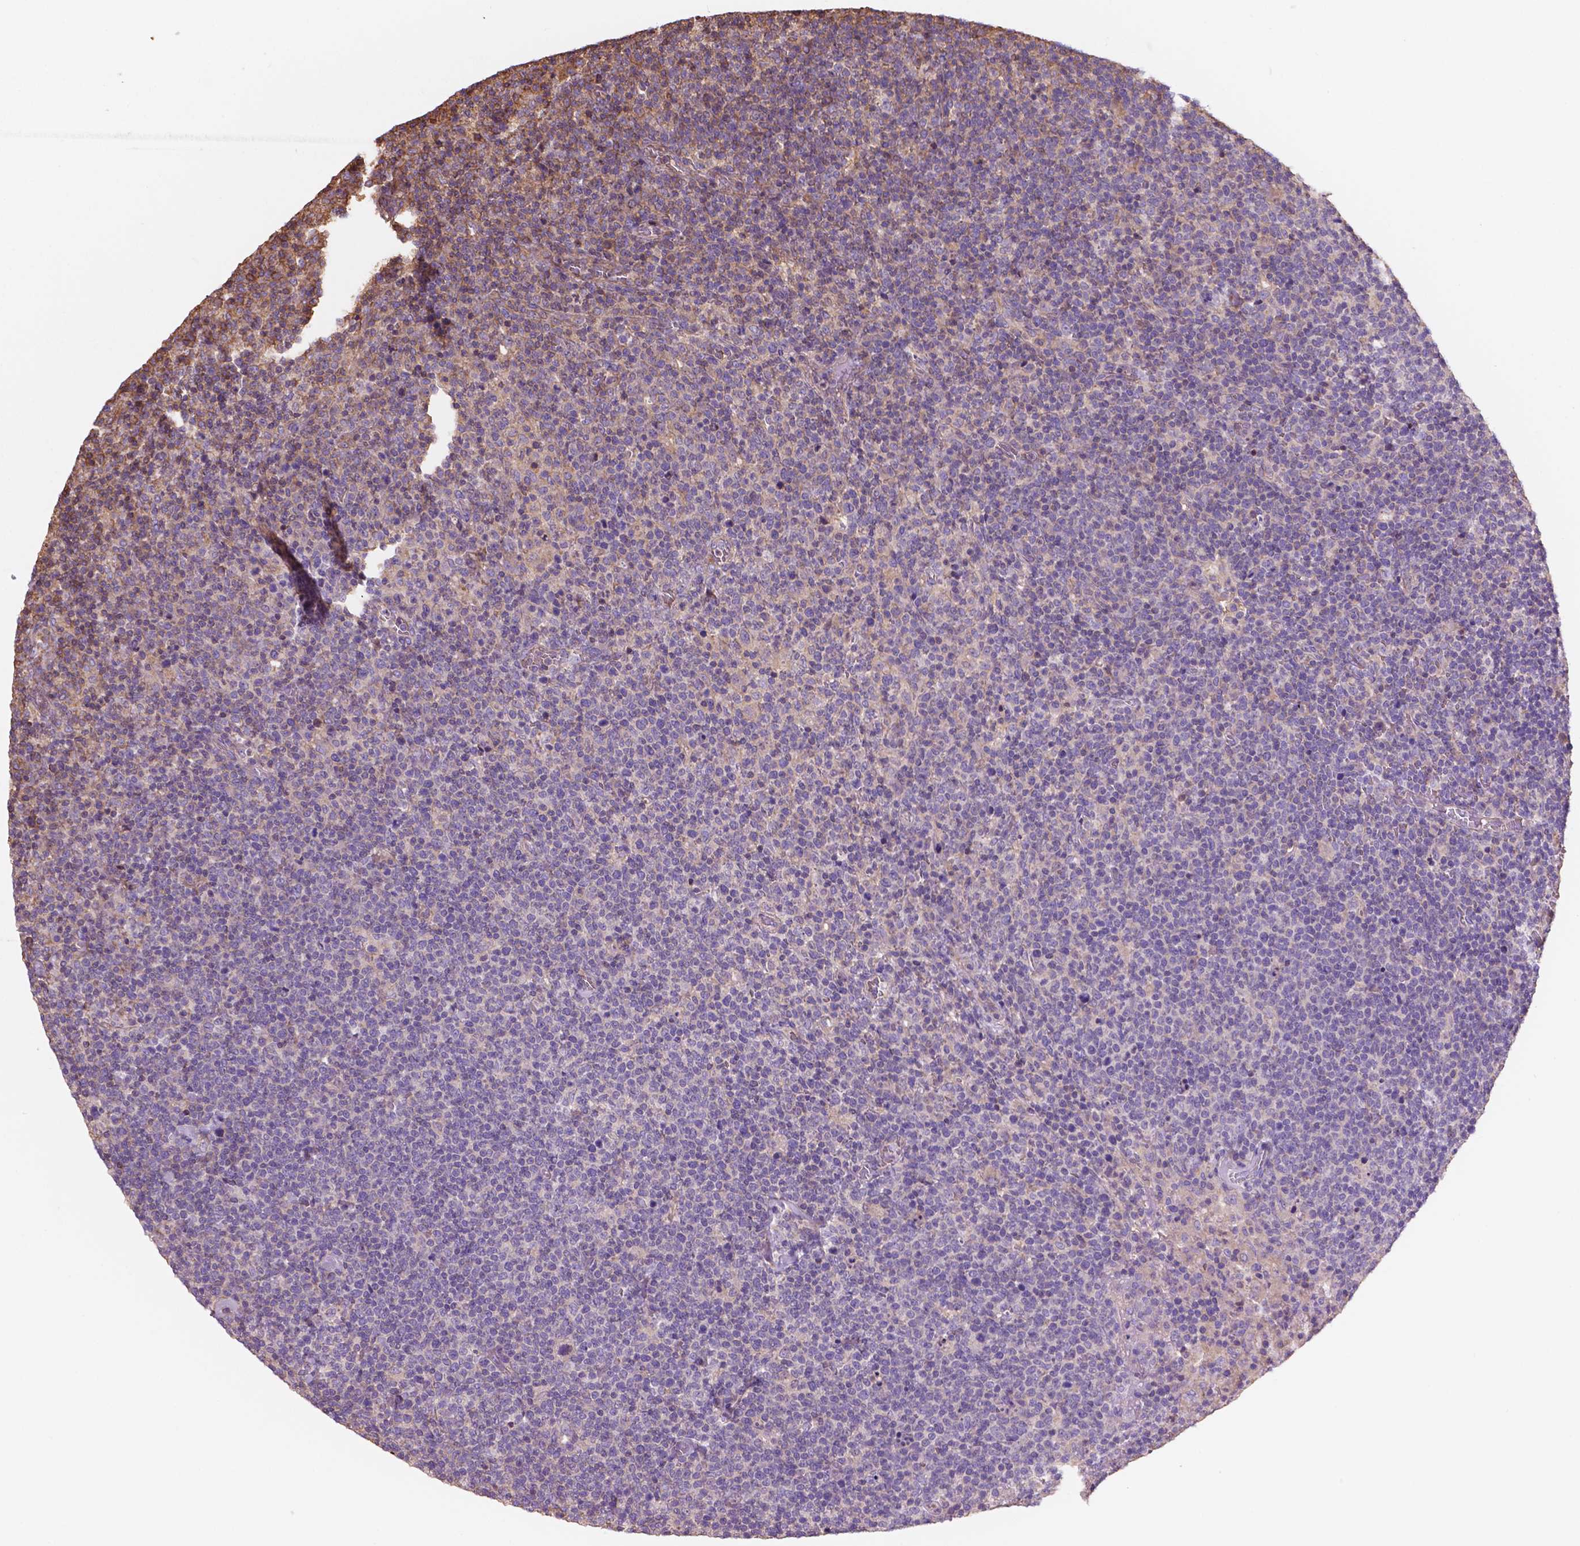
{"staining": {"intensity": "negative", "quantity": "none", "location": "none"}, "tissue": "lymphoma", "cell_type": "Tumor cells", "image_type": "cancer", "snomed": [{"axis": "morphology", "description": "Malignant lymphoma, non-Hodgkin's type, High grade"}, {"axis": "topography", "description": "Lymph node"}], "caption": "A high-resolution image shows immunohistochemistry staining of malignant lymphoma, non-Hodgkin's type (high-grade), which exhibits no significant expression in tumor cells.", "gene": "NIPA2", "patient": {"sex": "male", "age": 61}}